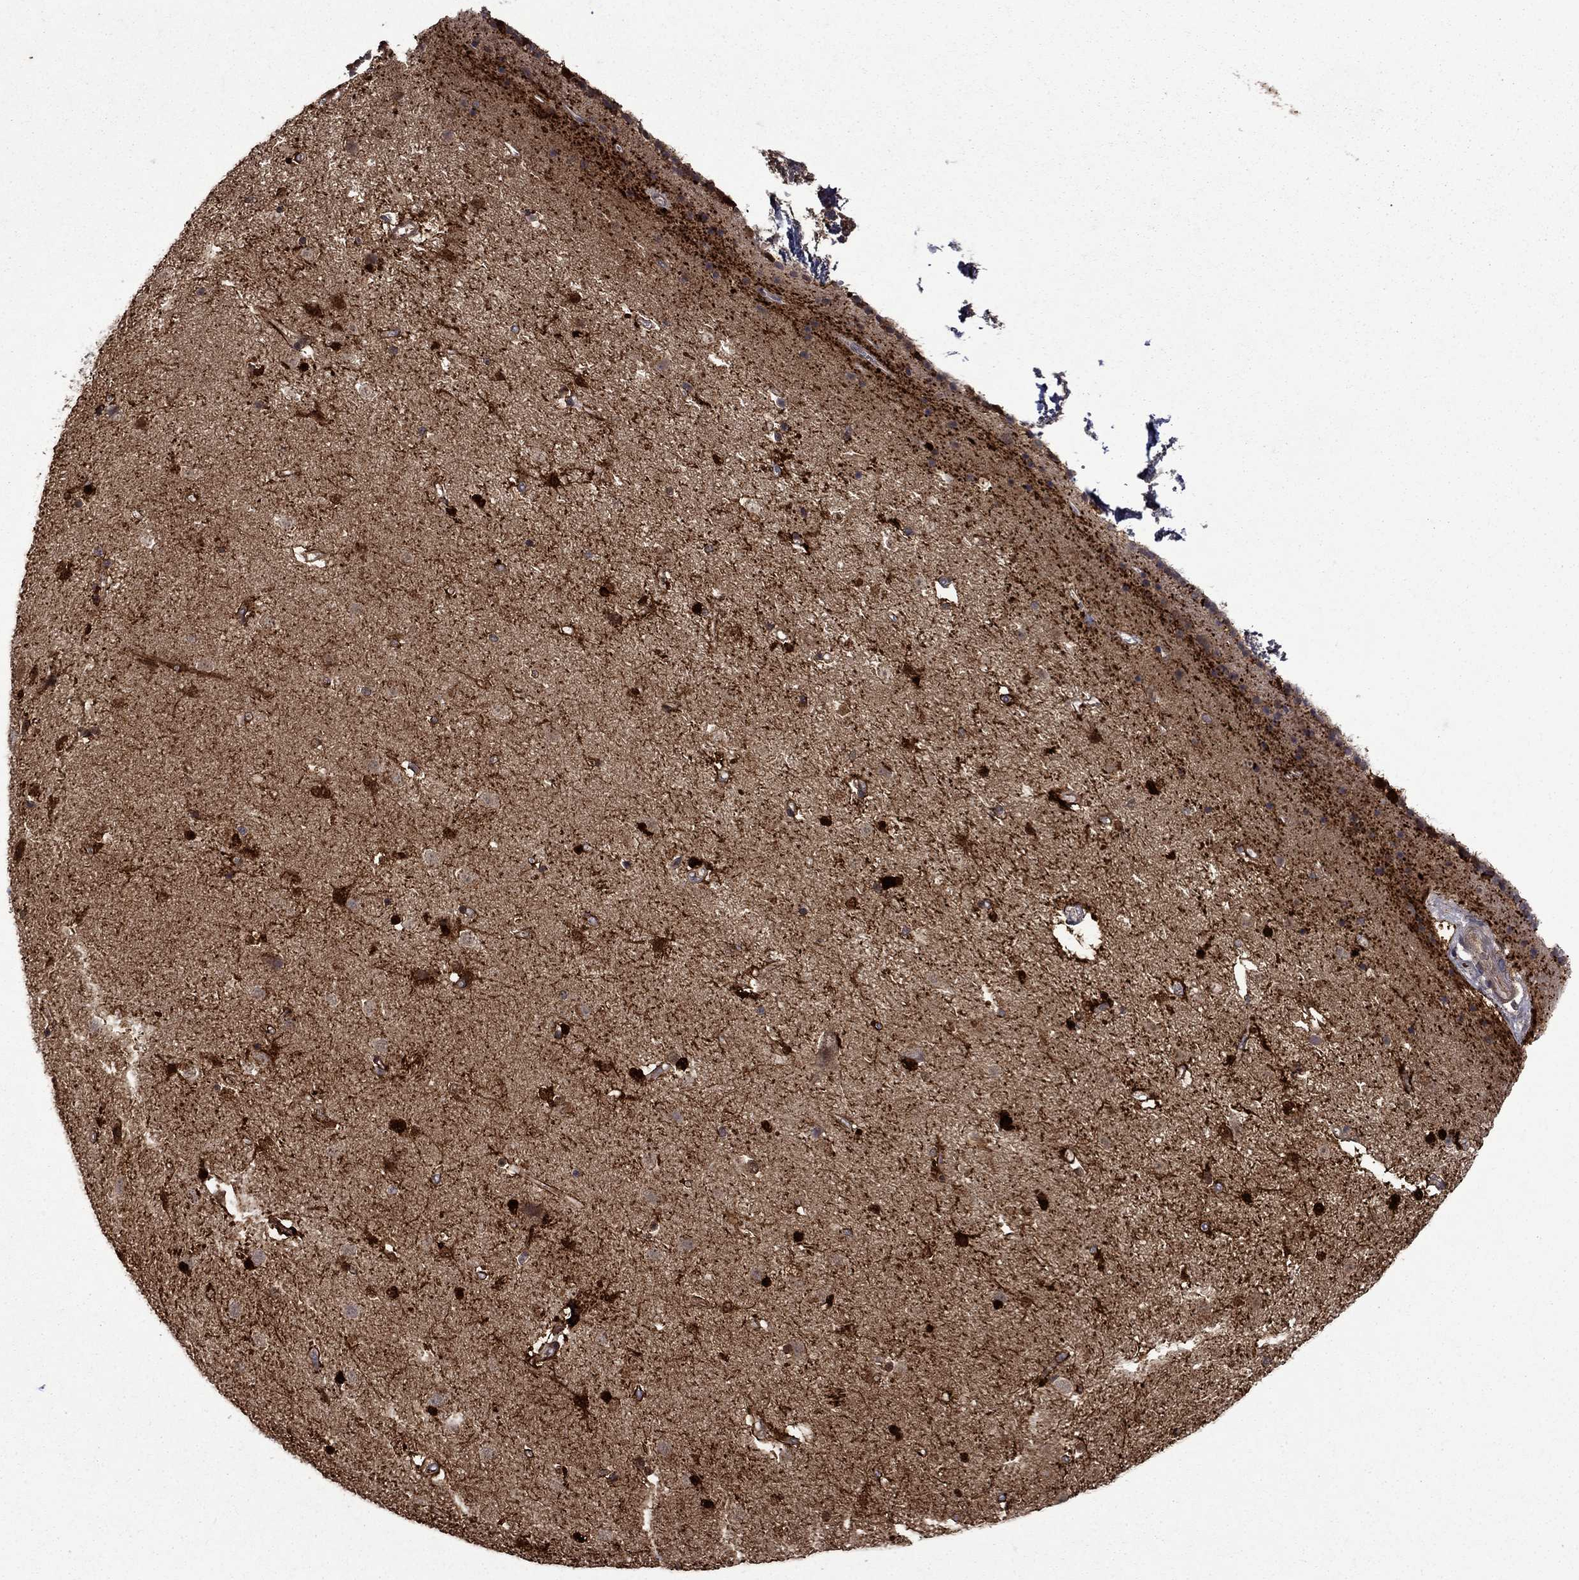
{"staining": {"intensity": "strong", "quantity": "25%-75%", "location": "nuclear"}, "tissue": "caudate", "cell_type": "Glial cells", "image_type": "normal", "snomed": [{"axis": "morphology", "description": "Normal tissue, NOS"}, {"axis": "topography", "description": "Lateral ventricle wall"}], "caption": "Unremarkable caudate was stained to show a protein in brown. There is high levels of strong nuclear staining in about 25%-75% of glial cells. The protein of interest is stained brown, and the nuclei are stained in blue (DAB IHC with brightfield microscopy, high magnification).", "gene": "CBR1", "patient": {"sex": "female", "age": 71}}